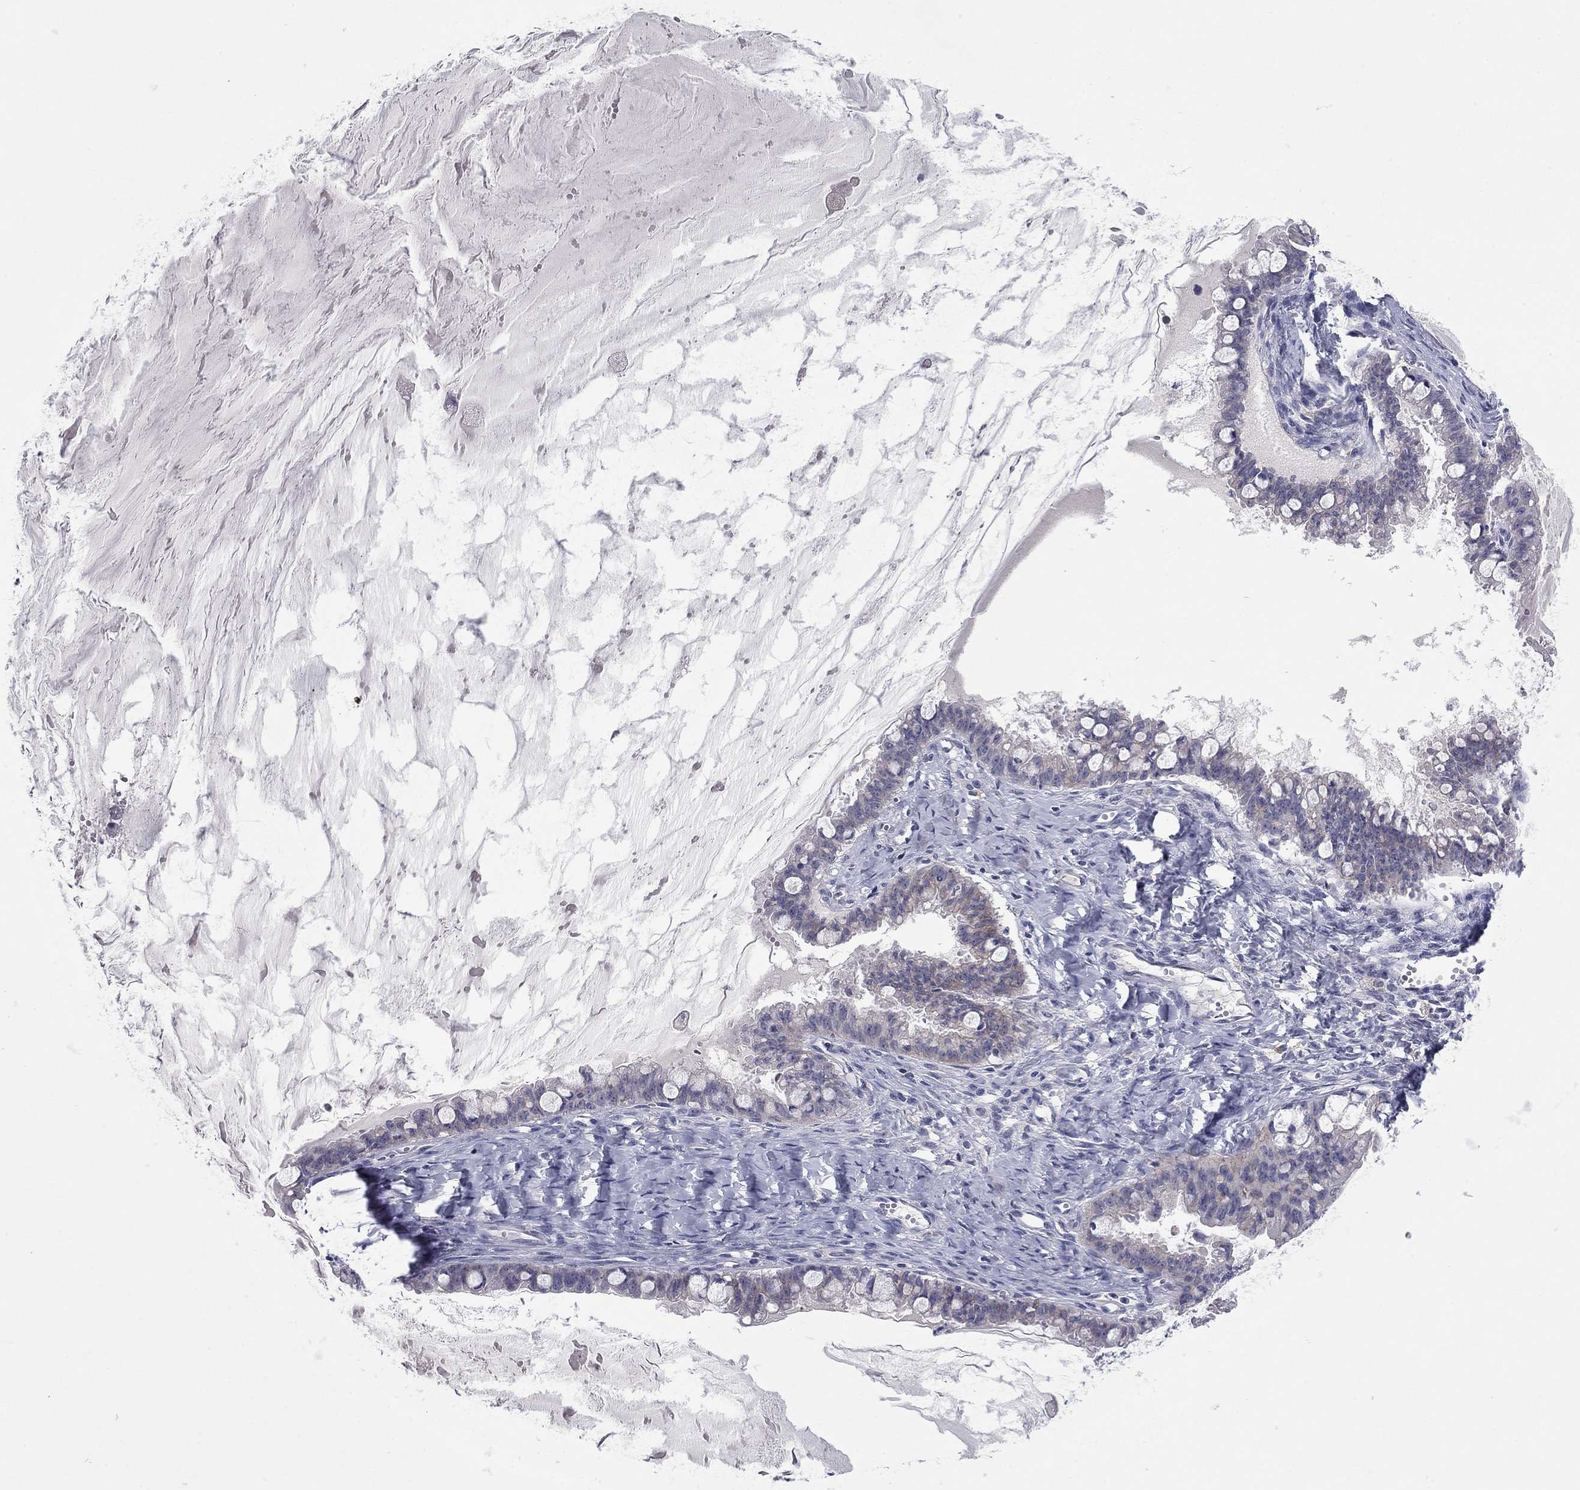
{"staining": {"intensity": "negative", "quantity": "none", "location": "none"}, "tissue": "ovarian cancer", "cell_type": "Tumor cells", "image_type": "cancer", "snomed": [{"axis": "morphology", "description": "Cystadenocarcinoma, mucinous, NOS"}, {"axis": "topography", "description": "Ovary"}], "caption": "The photomicrograph demonstrates no staining of tumor cells in ovarian cancer (mucinous cystadenocarcinoma). (Brightfield microscopy of DAB IHC at high magnification).", "gene": "CNTNAP4", "patient": {"sex": "female", "age": 63}}